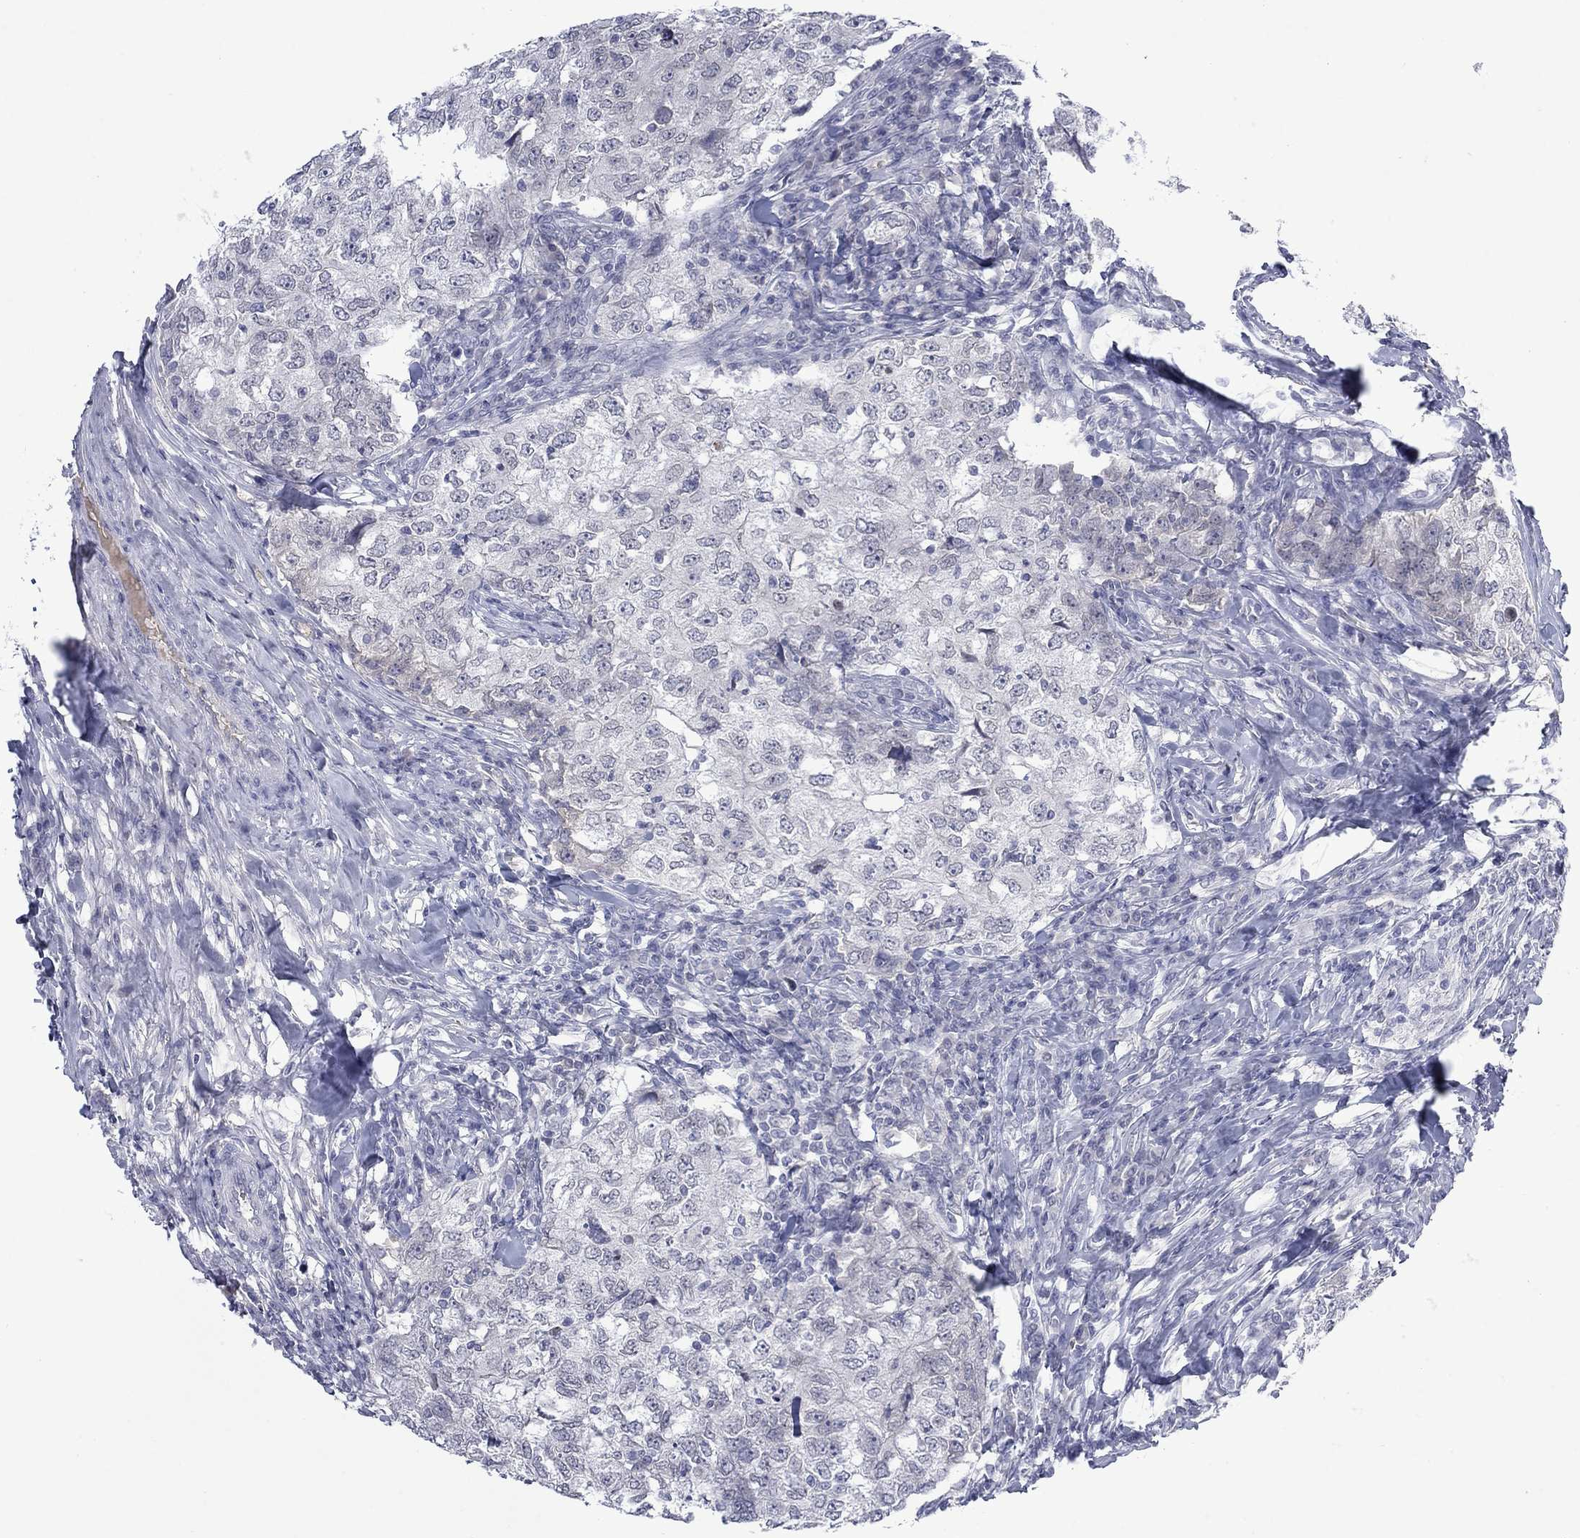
{"staining": {"intensity": "negative", "quantity": "none", "location": "none"}, "tissue": "breast cancer", "cell_type": "Tumor cells", "image_type": "cancer", "snomed": [{"axis": "morphology", "description": "Duct carcinoma"}, {"axis": "topography", "description": "Breast"}], "caption": "A high-resolution image shows IHC staining of breast cancer (invasive ductal carcinoma), which shows no significant positivity in tumor cells.", "gene": "NSMF", "patient": {"sex": "female", "age": 30}}